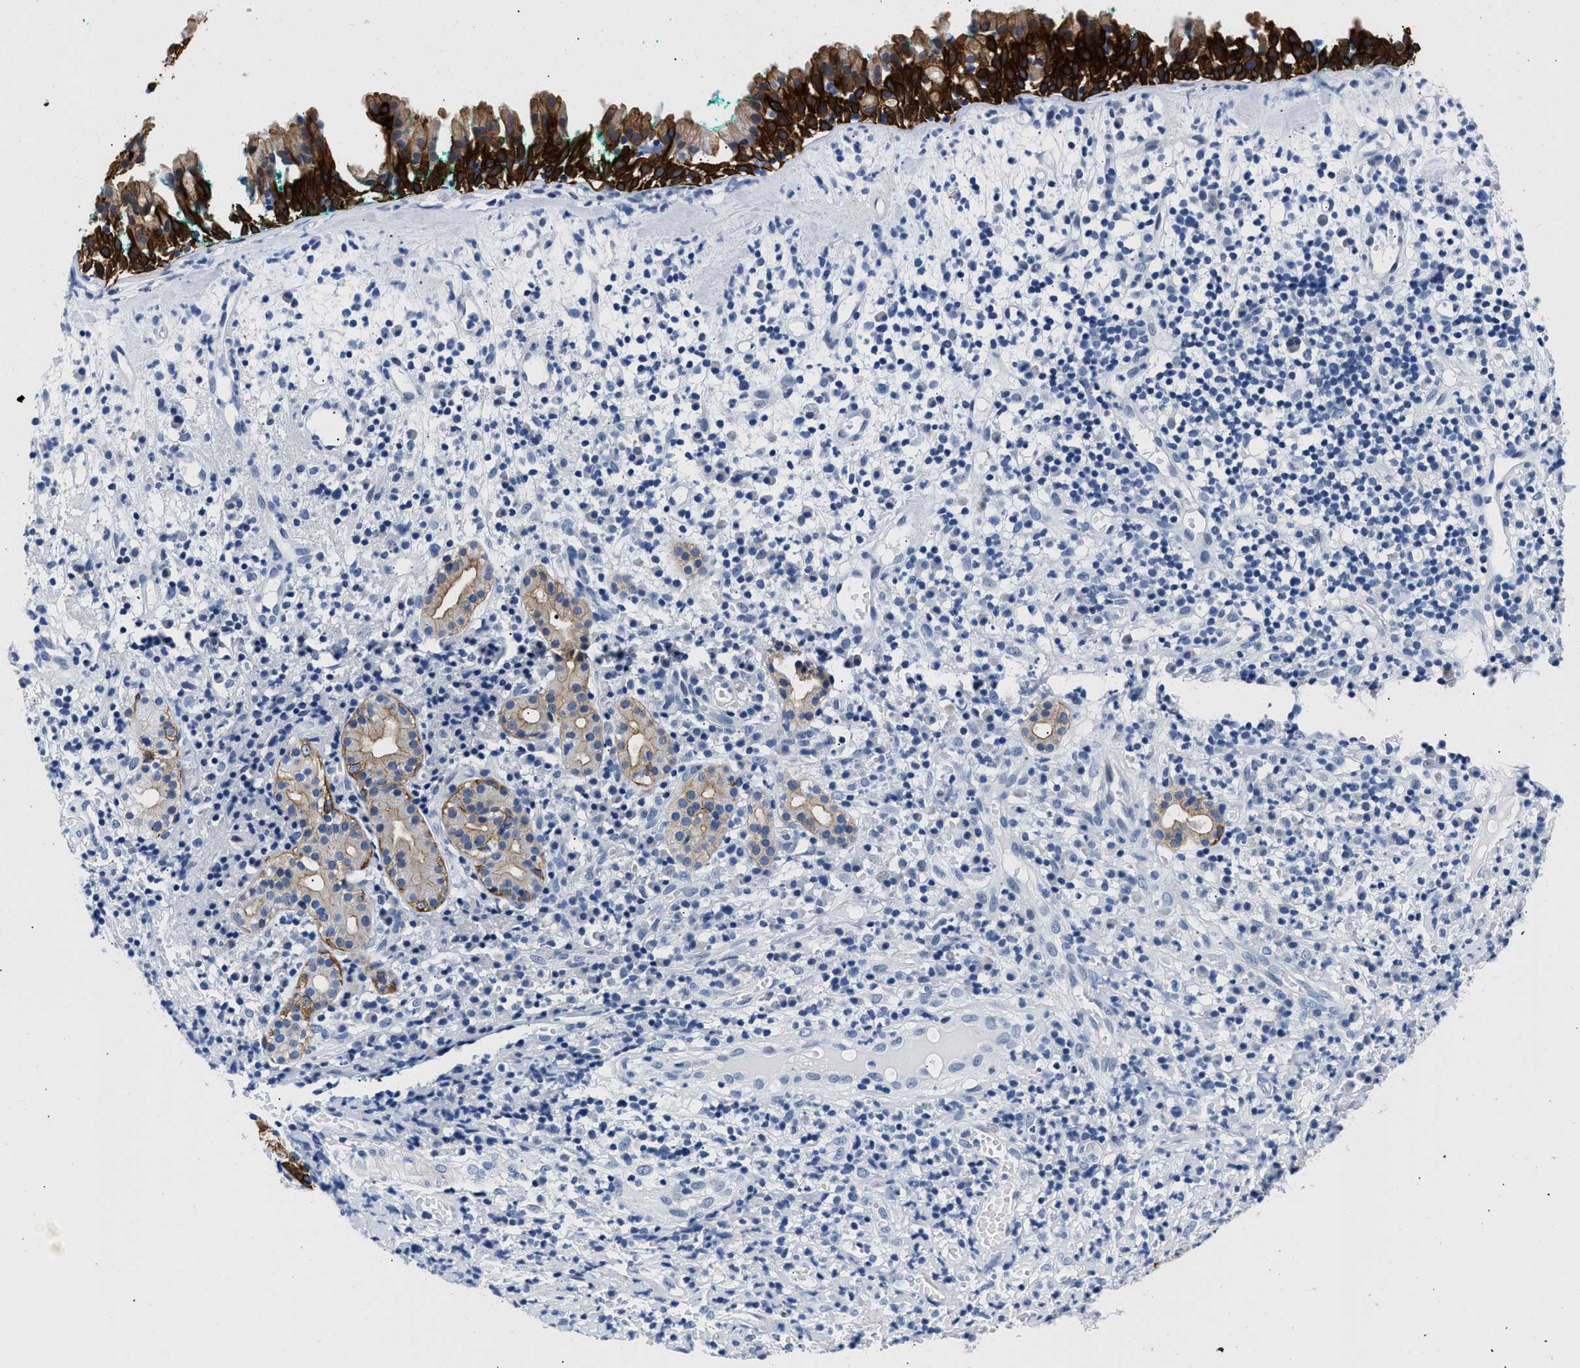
{"staining": {"intensity": "strong", "quantity": ">75%", "location": "cytoplasmic/membranous"}, "tissue": "nasopharynx", "cell_type": "Respiratory epithelial cells", "image_type": "normal", "snomed": [{"axis": "morphology", "description": "Normal tissue, NOS"}, {"axis": "morphology", "description": "Basal cell carcinoma"}, {"axis": "topography", "description": "Cartilage tissue"}, {"axis": "topography", "description": "Nasopharynx"}, {"axis": "topography", "description": "Oral tissue"}], "caption": "A photomicrograph of human nasopharynx stained for a protein exhibits strong cytoplasmic/membranous brown staining in respiratory epithelial cells.", "gene": "TRIM29", "patient": {"sex": "female", "age": 77}}